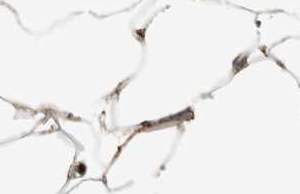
{"staining": {"intensity": "moderate", "quantity": "25%-75%", "location": "cytoplasmic/membranous"}, "tissue": "adipose tissue", "cell_type": "Adipocytes", "image_type": "normal", "snomed": [{"axis": "morphology", "description": "Normal tissue, NOS"}, {"axis": "topography", "description": "Breast"}, {"axis": "topography", "description": "Adipose tissue"}], "caption": "The photomicrograph reveals immunohistochemical staining of benign adipose tissue. There is moderate cytoplasmic/membranous expression is identified in about 25%-75% of adipocytes.", "gene": "CTBP2", "patient": {"sex": "female", "age": 25}}